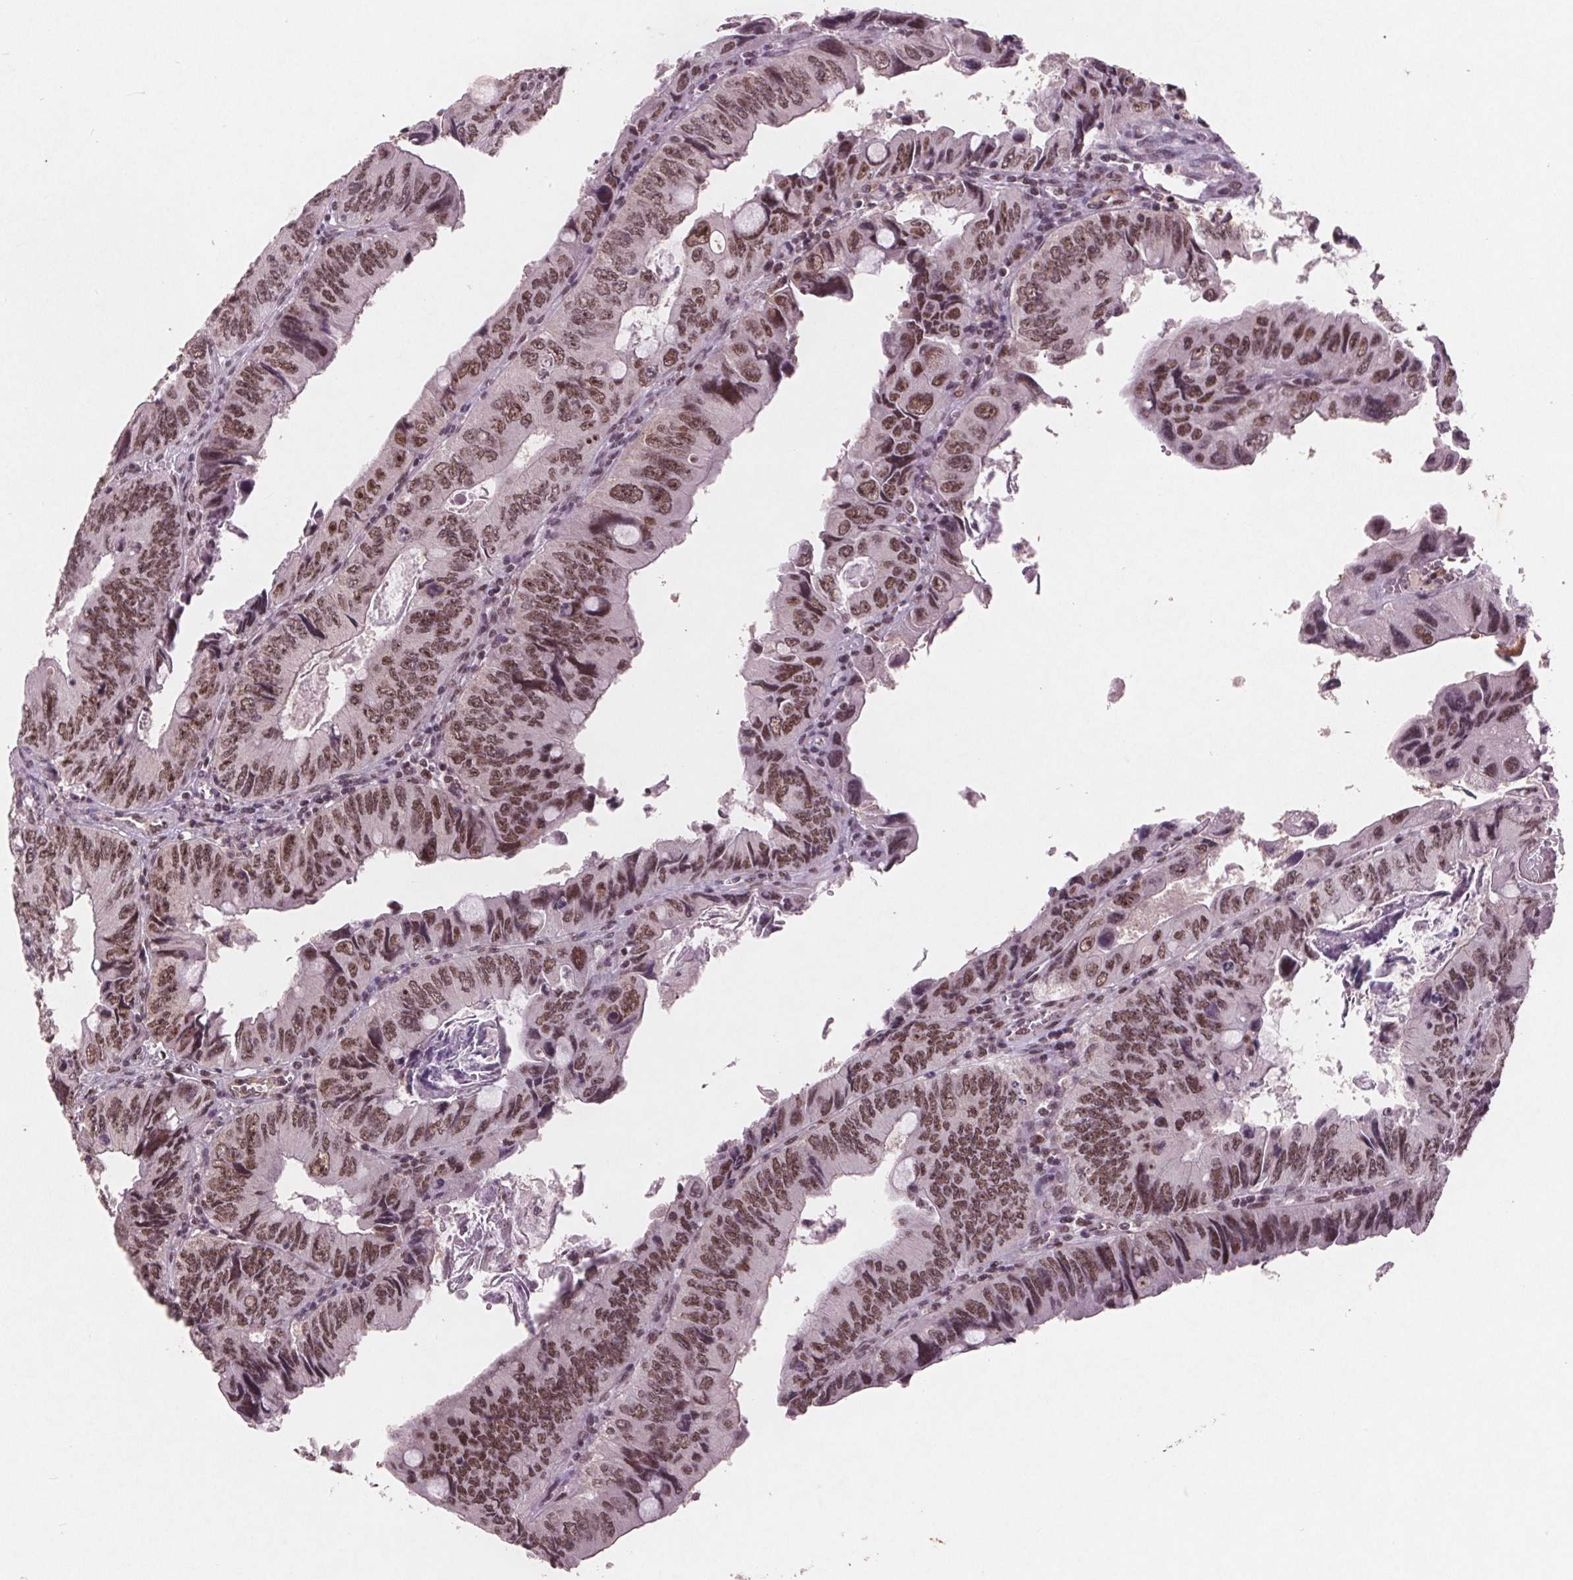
{"staining": {"intensity": "moderate", "quantity": ">75%", "location": "nuclear"}, "tissue": "colorectal cancer", "cell_type": "Tumor cells", "image_type": "cancer", "snomed": [{"axis": "morphology", "description": "Adenocarcinoma, NOS"}, {"axis": "topography", "description": "Colon"}], "caption": "Moderate nuclear staining for a protein is seen in approximately >75% of tumor cells of colorectal cancer (adenocarcinoma) using IHC.", "gene": "RPS6KA2", "patient": {"sex": "female", "age": 84}}